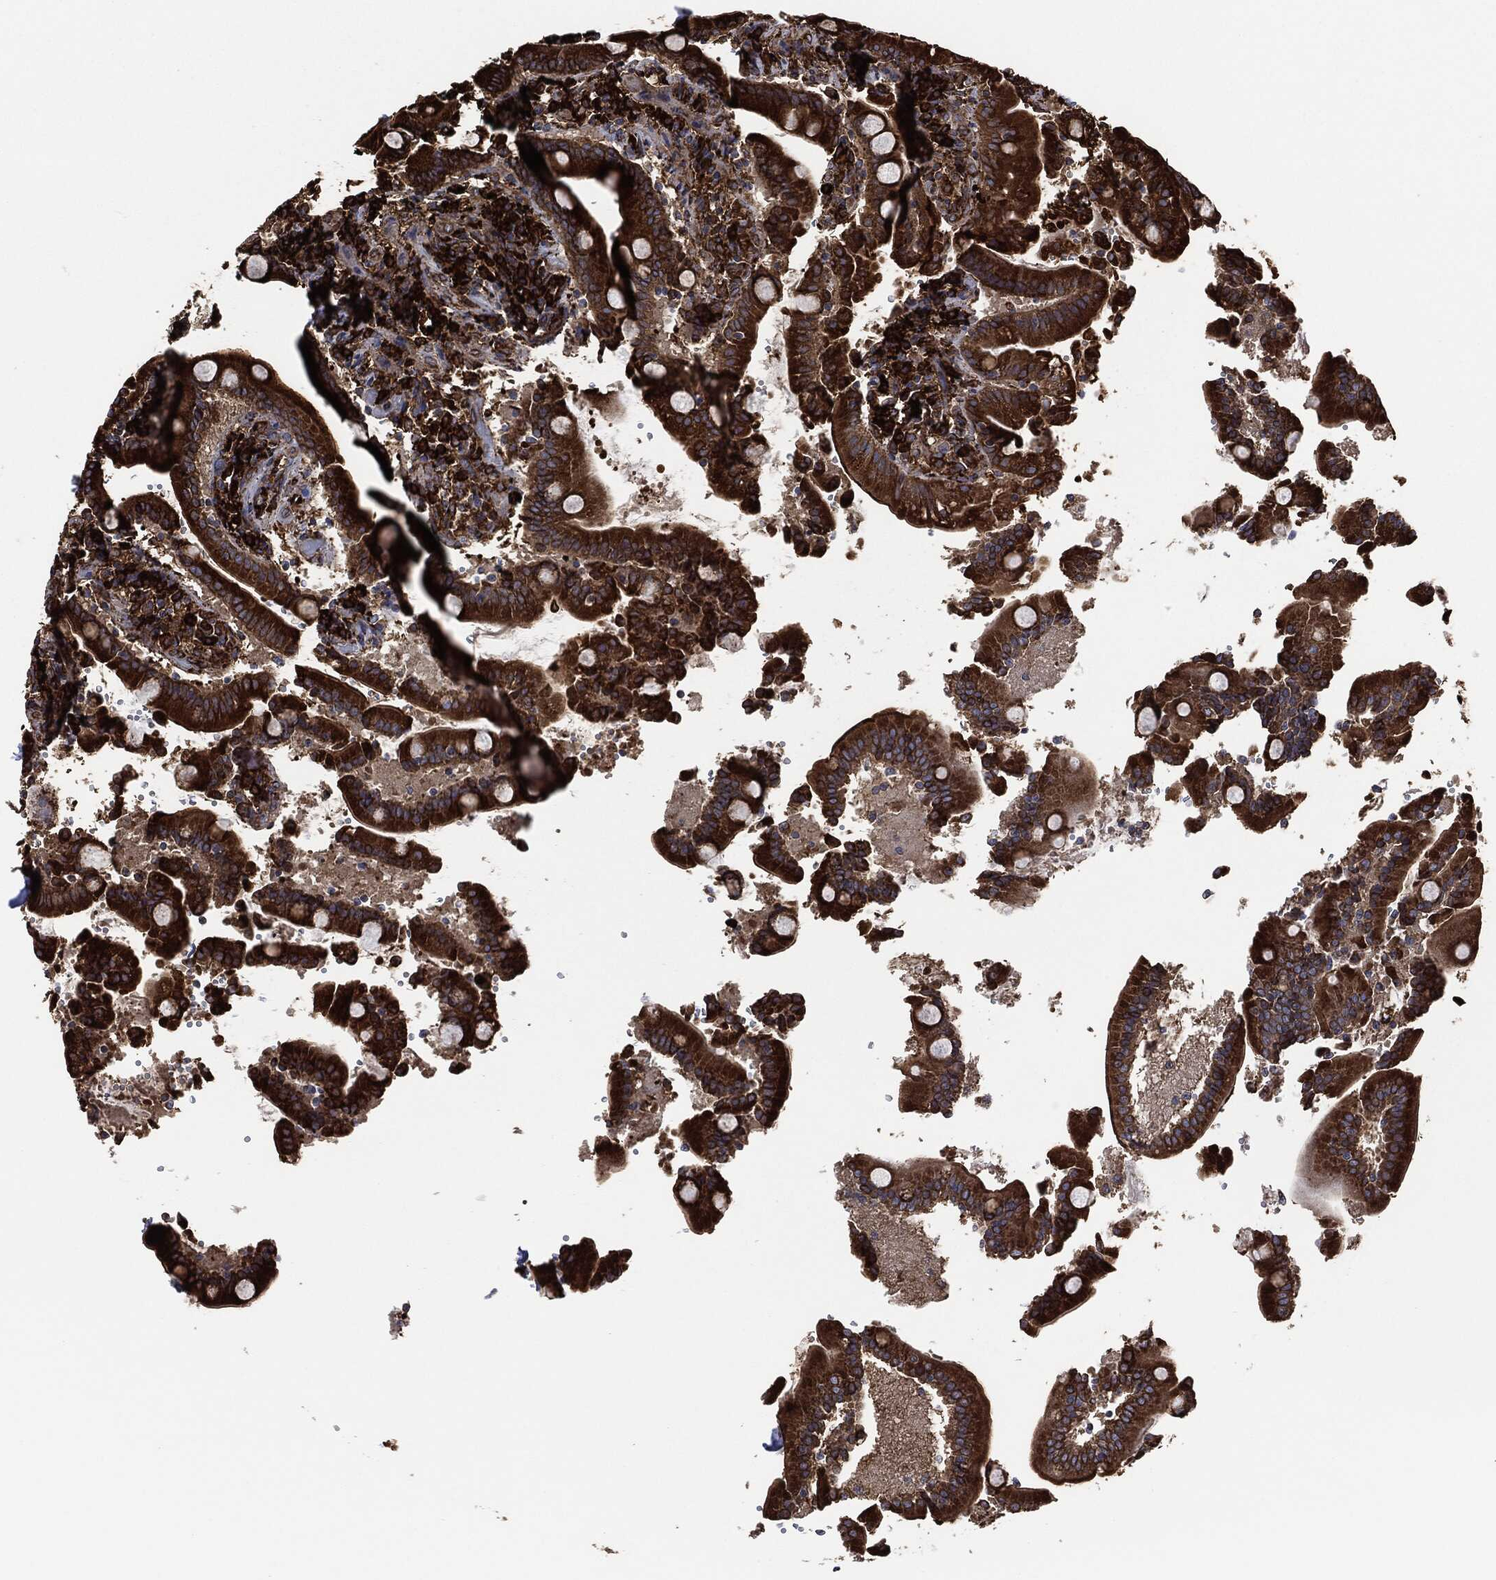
{"staining": {"intensity": "strong", "quantity": ">75%", "location": "cytoplasmic/membranous"}, "tissue": "duodenum", "cell_type": "Glandular cells", "image_type": "normal", "snomed": [{"axis": "morphology", "description": "Normal tissue, NOS"}, {"axis": "topography", "description": "Duodenum"}], "caption": "A brown stain shows strong cytoplasmic/membranous expression of a protein in glandular cells of benign human duodenum.", "gene": "AMFR", "patient": {"sex": "female", "age": 62}}